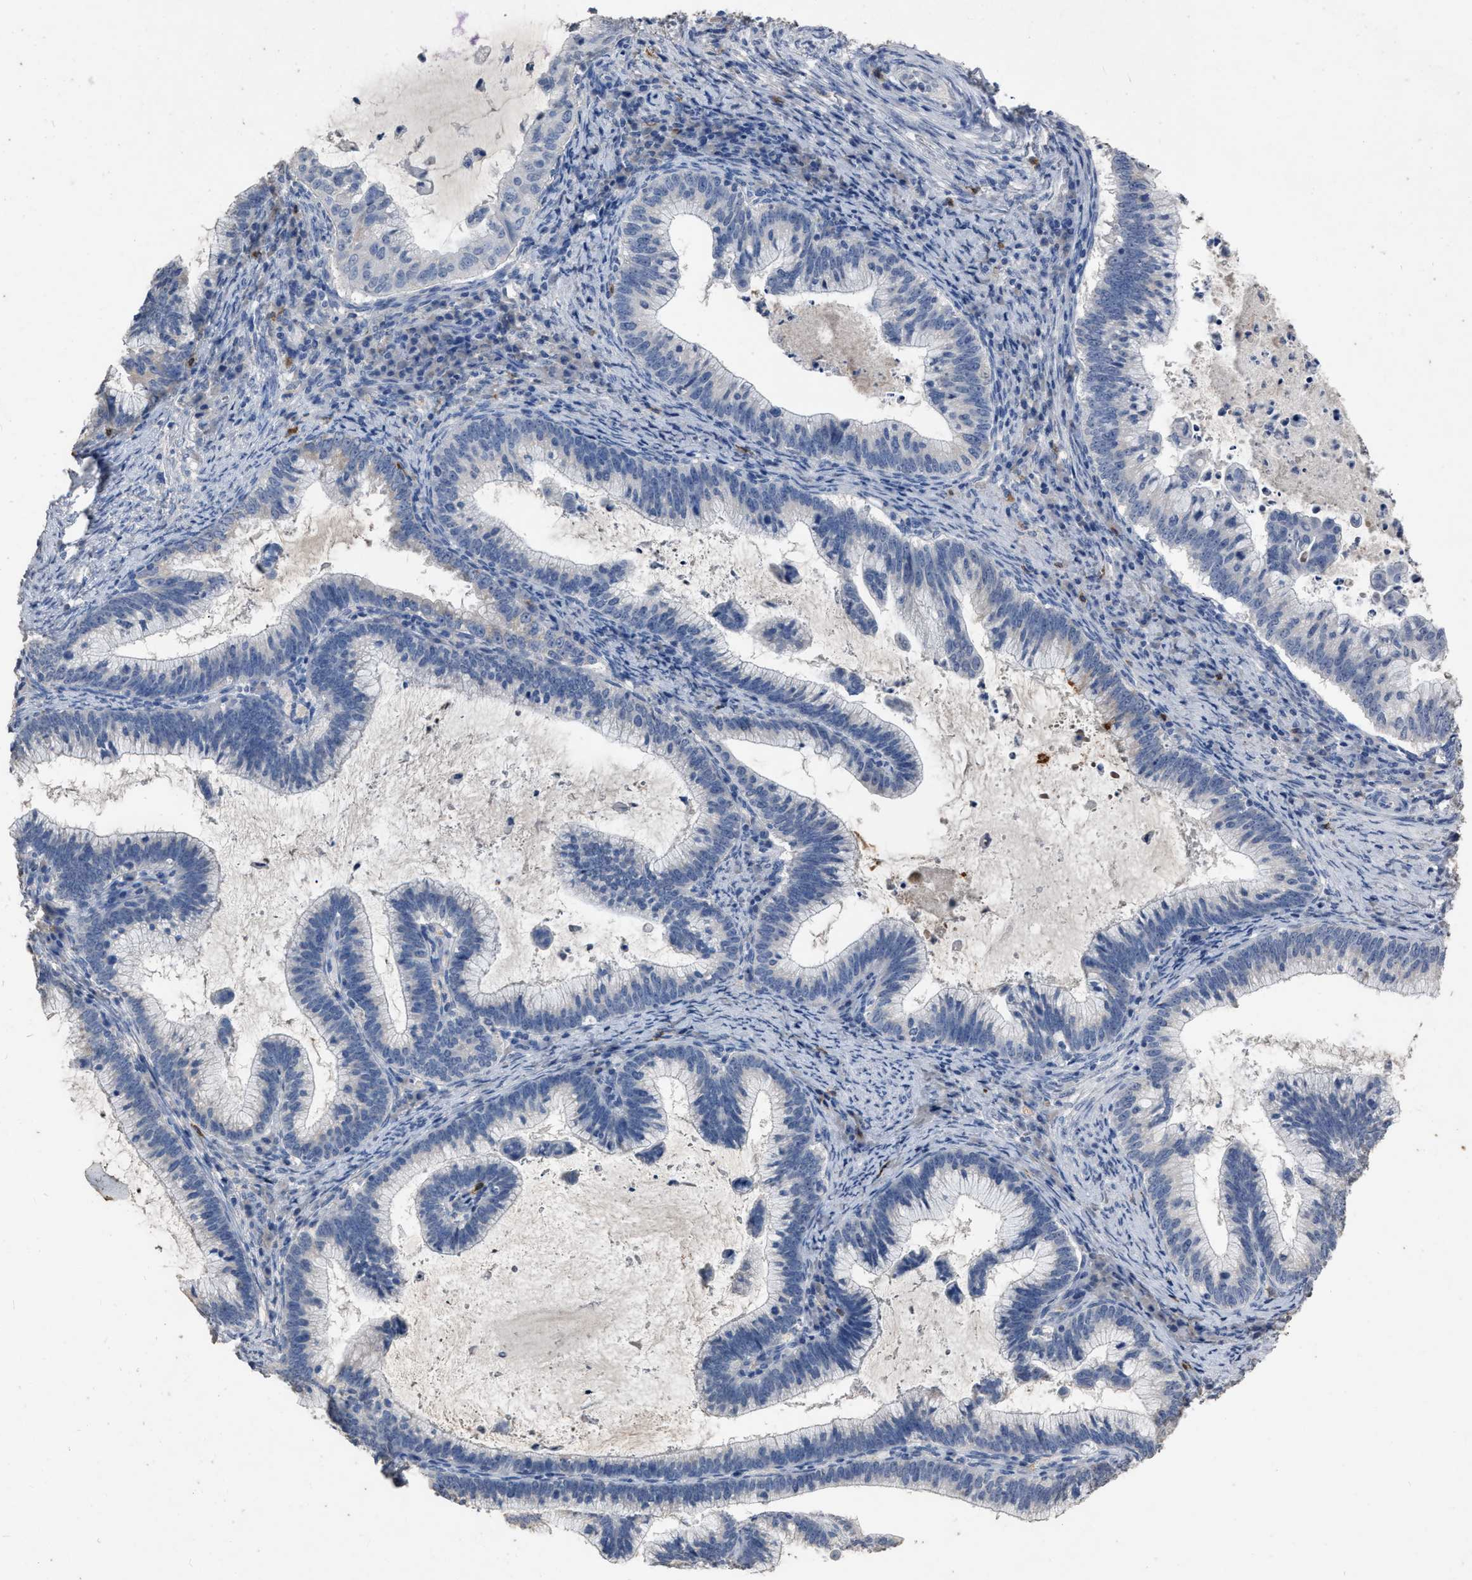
{"staining": {"intensity": "negative", "quantity": "none", "location": "none"}, "tissue": "cervical cancer", "cell_type": "Tumor cells", "image_type": "cancer", "snomed": [{"axis": "morphology", "description": "Adenocarcinoma, NOS"}, {"axis": "topography", "description": "Cervix"}], "caption": "Tumor cells show no significant protein expression in cervical cancer (adenocarcinoma). (DAB (3,3'-diaminobenzidine) immunohistochemistry (IHC), high magnification).", "gene": "HABP2", "patient": {"sex": "female", "age": 36}}